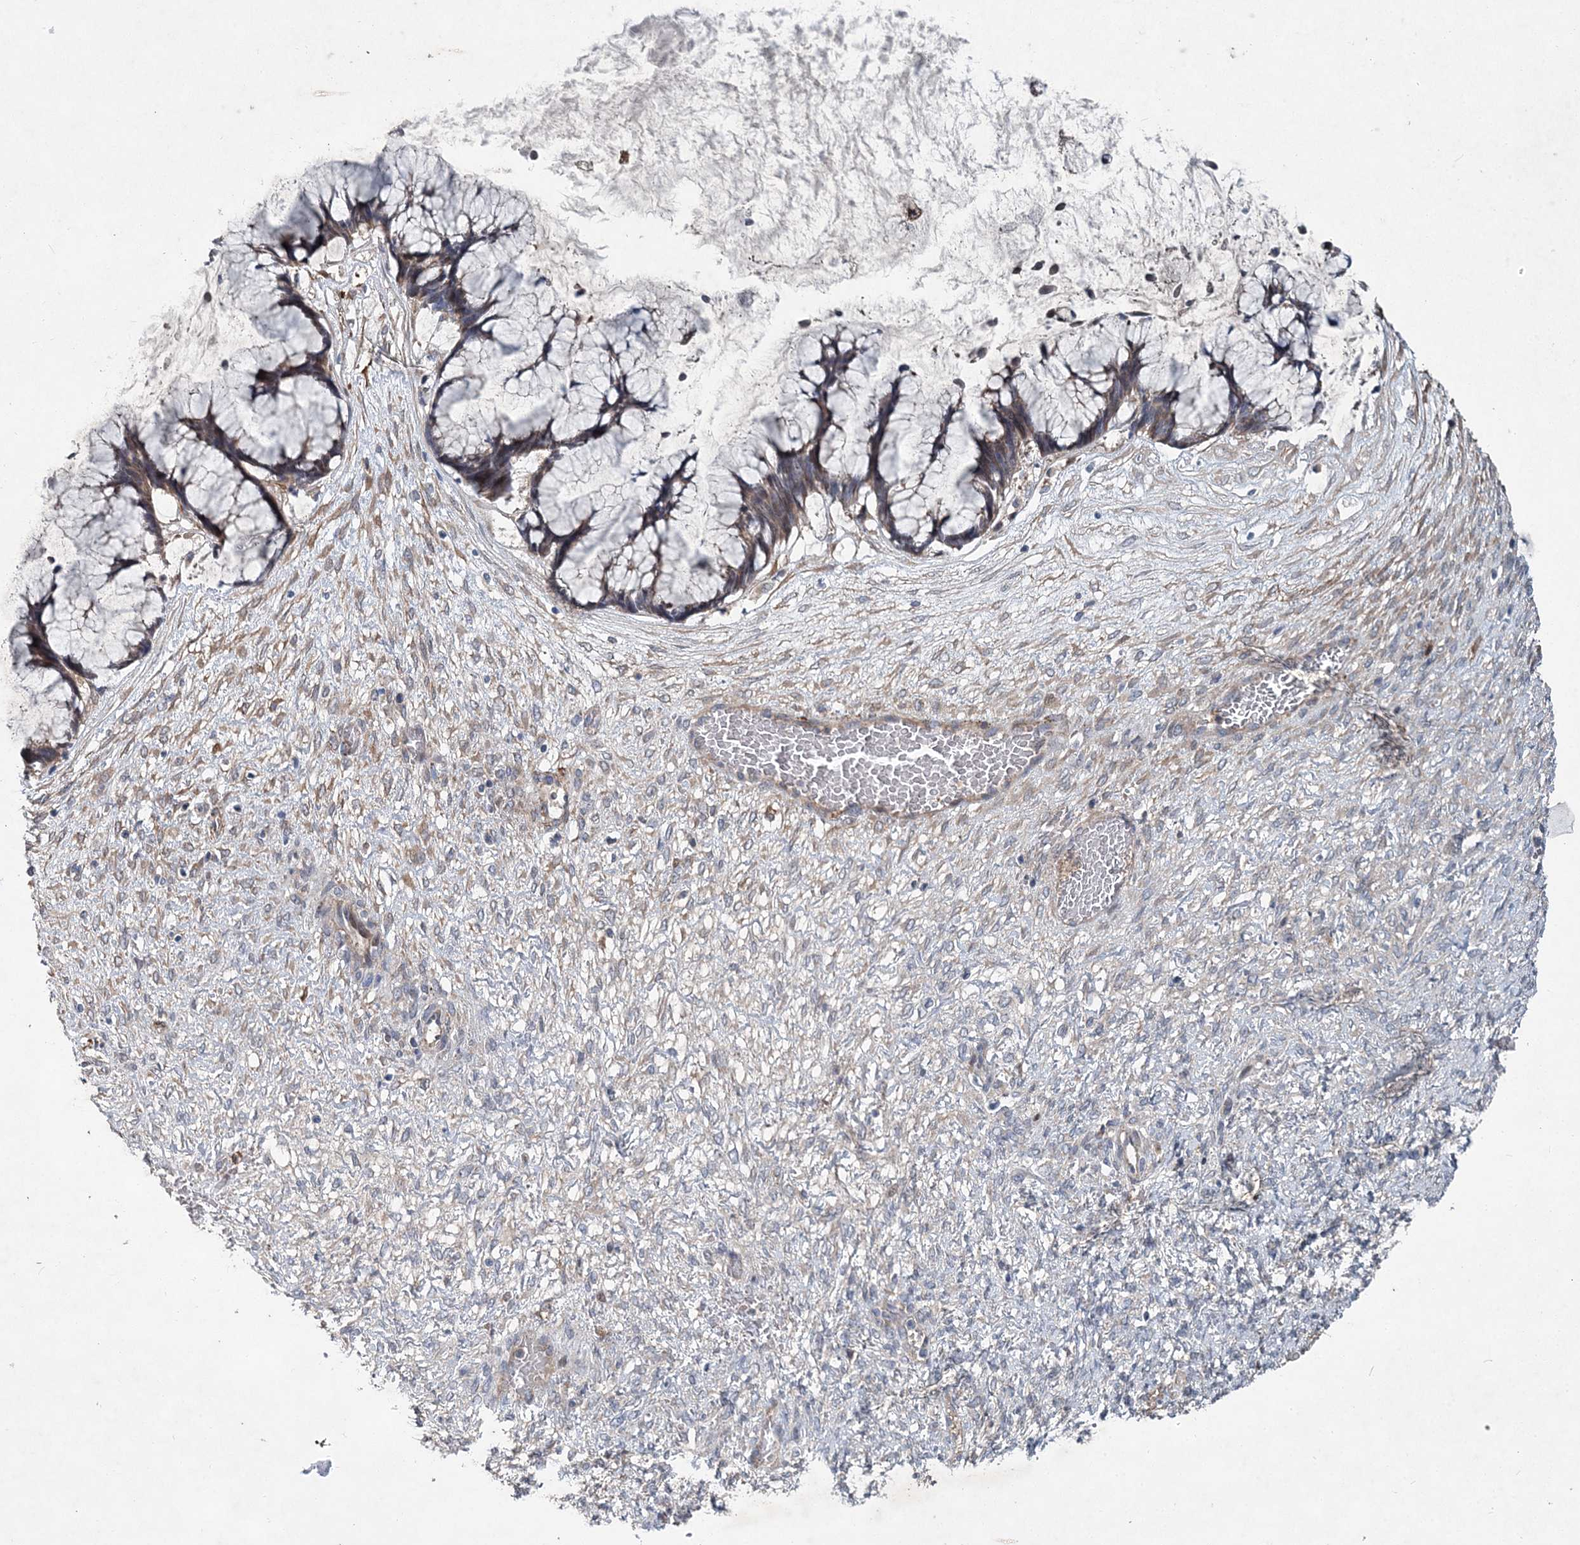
{"staining": {"intensity": "weak", "quantity": ">75%", "location": "cytoplasmic/membranous"}, "tissue": "ovarian cancer", "cell_type": "Tumor cells", "image_type": "cancer", "snomed": [{"axis": "morphology", "description": "Cystadenocarcinoma, mucinous, NOS"}, {"axis": "topography", "description": "Ovary"}], "caption": "Protein staining of ovarian cancer (mucinous cystadenocarcinoma) tissue exhibits weak cytoplasmic/membranous positivity in approximately >75% of tumor cells.", "gene": "SPOPL", "patient": {"sex": "female", "age": 42}}